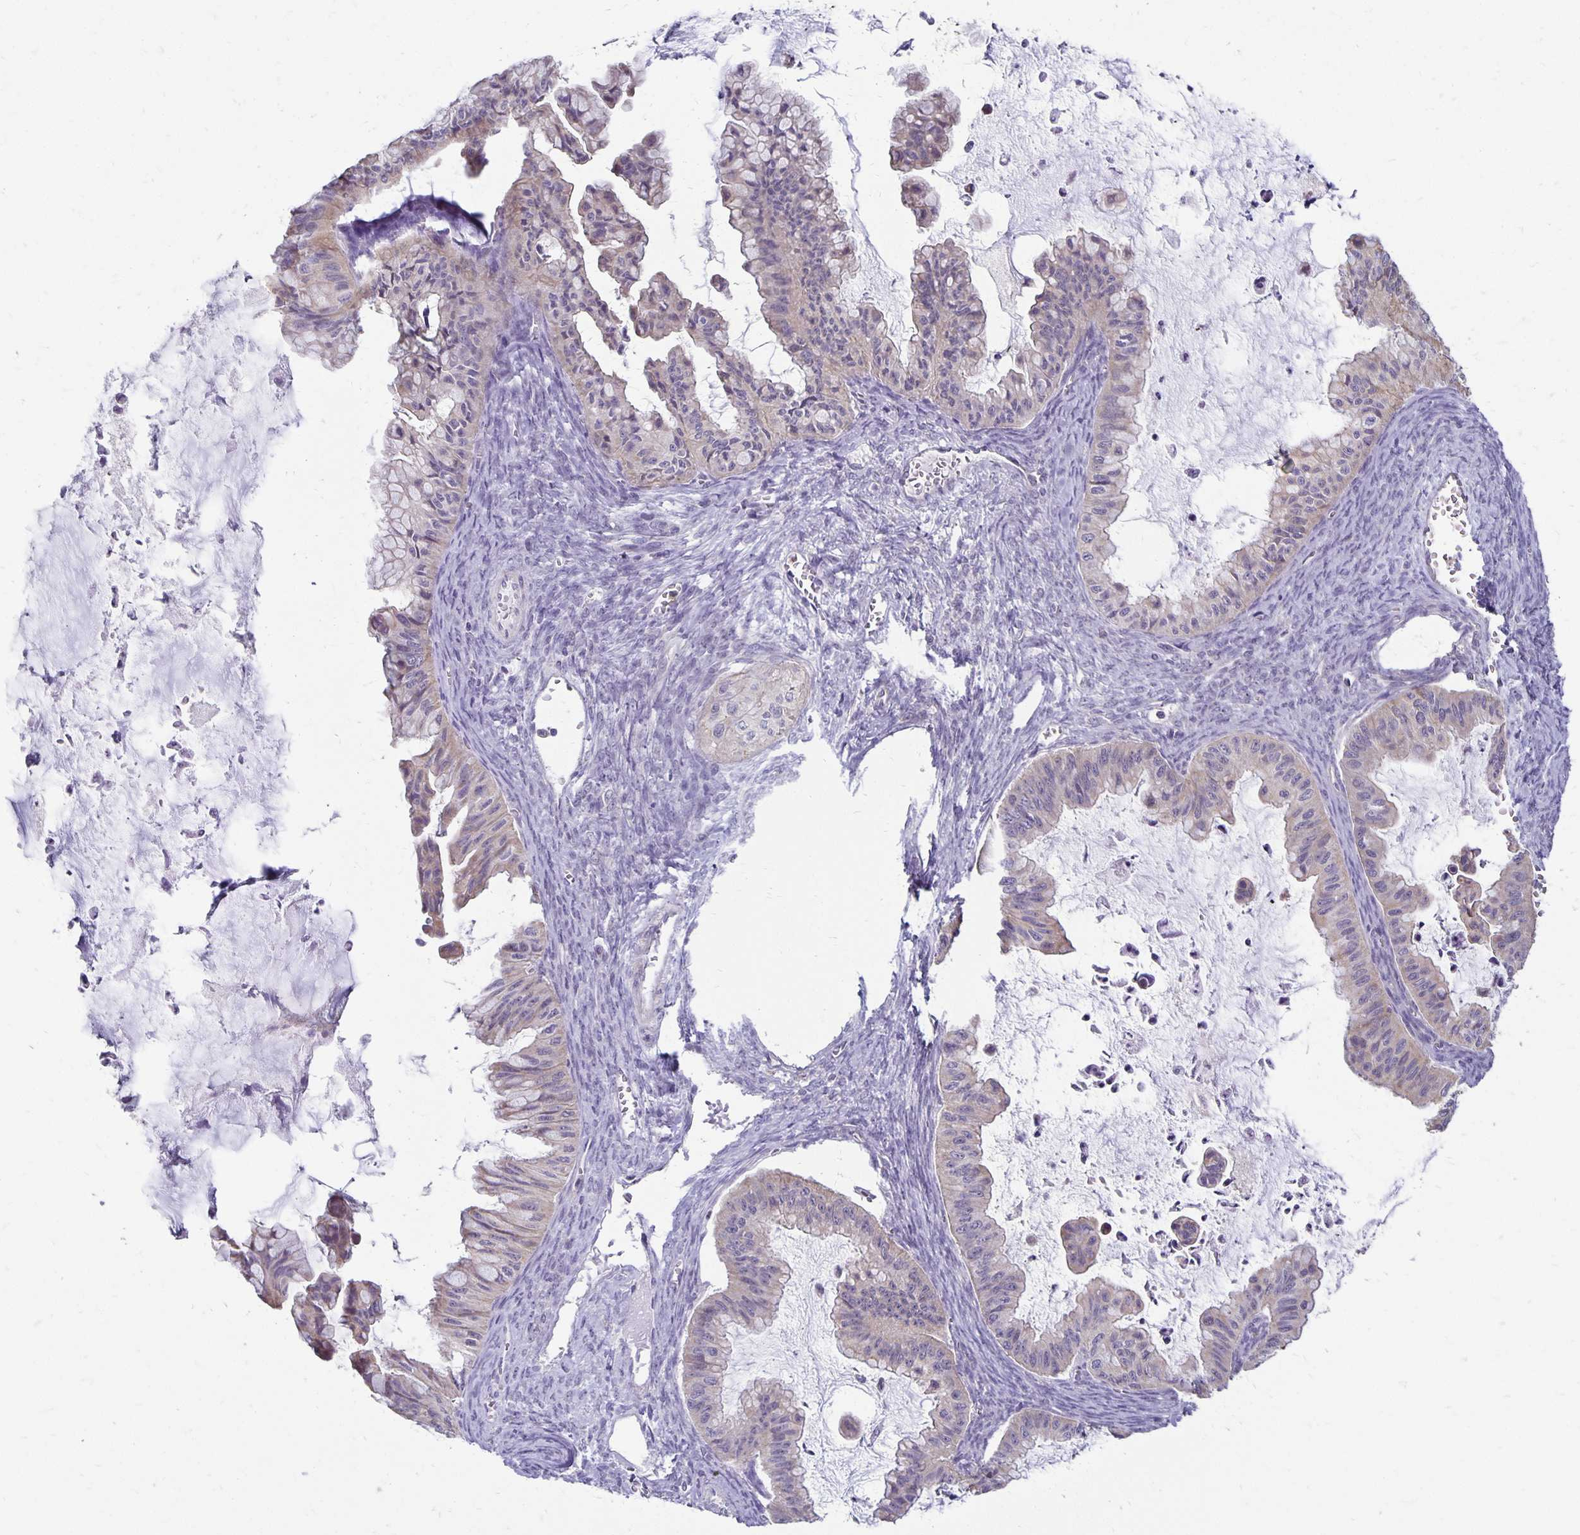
{"staining": {"intensity": "weak", "quantity": "25%-75%", "location": "cytoplasmic/membranous"}, "tissue": "ovarian cancer", "cell_type": "Tumor cells", "image_type": "cancer", "snomed": [{"axis": "morphology", "description": "Cystadenocarcinoma, mucinous, NOS"}, {"axis": "topography", "description": "Ovary"}], "caption": "Ovarian mucinous cystadenocarcinoma was stained to show a protein in brown. There is low levels of weak cytoplasmic/membranous staining in about 25%-75% of tumor cells. Nuclei are stained in blue.", "gene": "FN3K", "patient": {"sex": "female", "age": 72}}